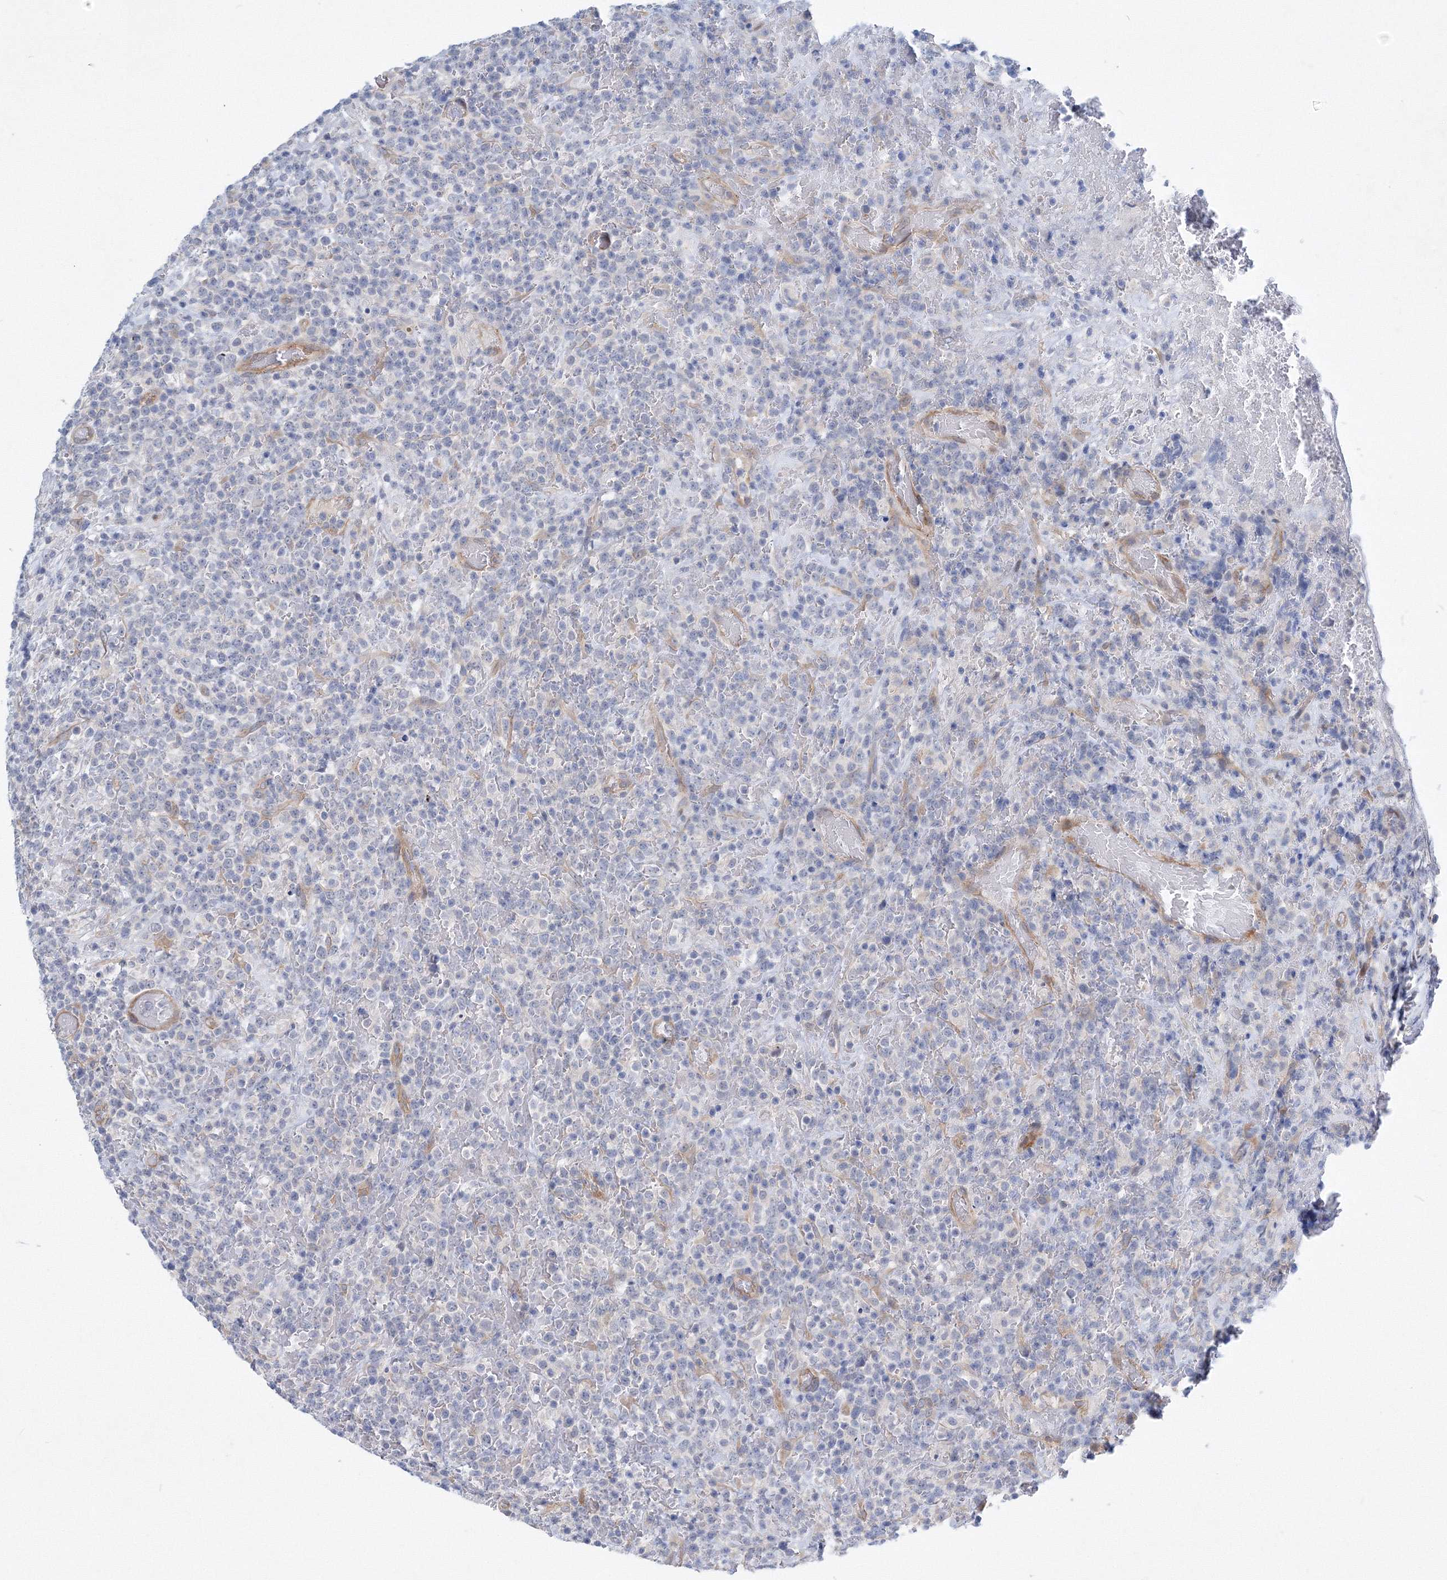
{"staining": {"intensity": "negative", "quantity": "none", "location": "none"}, "tissue": "lymphoma", "cell_type": "Tumor cells", "image_type": "cancer", "snomed": [{"axis": "morphology", "description": "Malignant lymphoma, non-Hodgkin's type, High grade"}, {"axis": "topography", "description": "Colon"}], "caption": "There is no significant positivity in tumor cells of lymphoma.", "gene": "TANC1", "patient": {"sex": "female", "age": 53}}